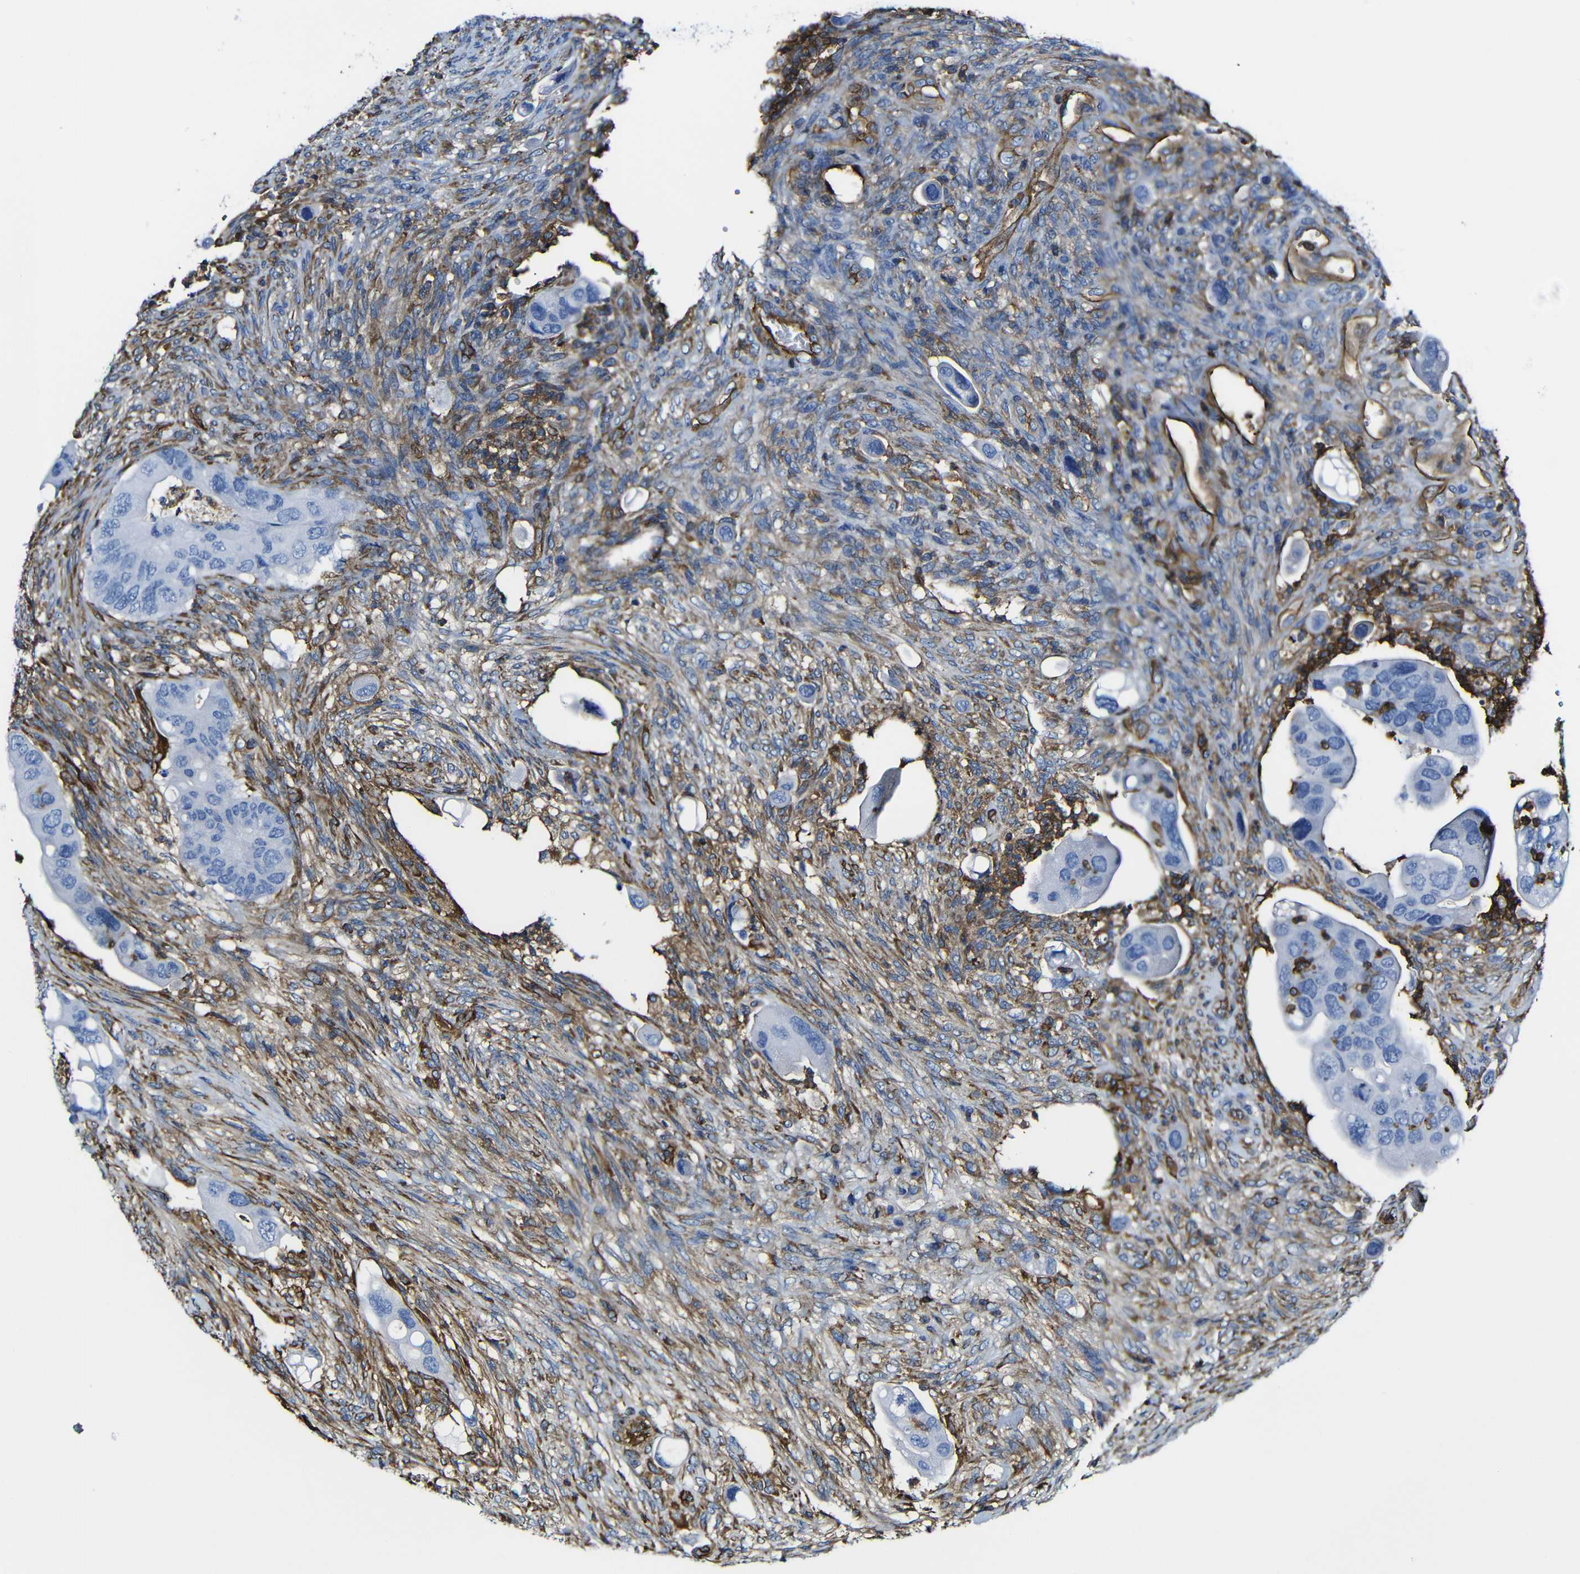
{"staining": {"intensity": "negative", "quantity": "none", "location": "none"}, "tissue": "colorectal cancer", "cell_type": "Tumor cells", "image_type": "cancer", "snomed": [{"axis": "morphology", "description": "Adenocarcinoma, NOS"}, {"axis": "topography", "description": "Rectum"}], "caption": "The immunohistochemistry (IHC) micrograph has no significant positivity in tumor cells of adenocarcinoma (colorectal) tissue.", "gene": "MSN", "patient": {"sex": "female", "age": 57}}